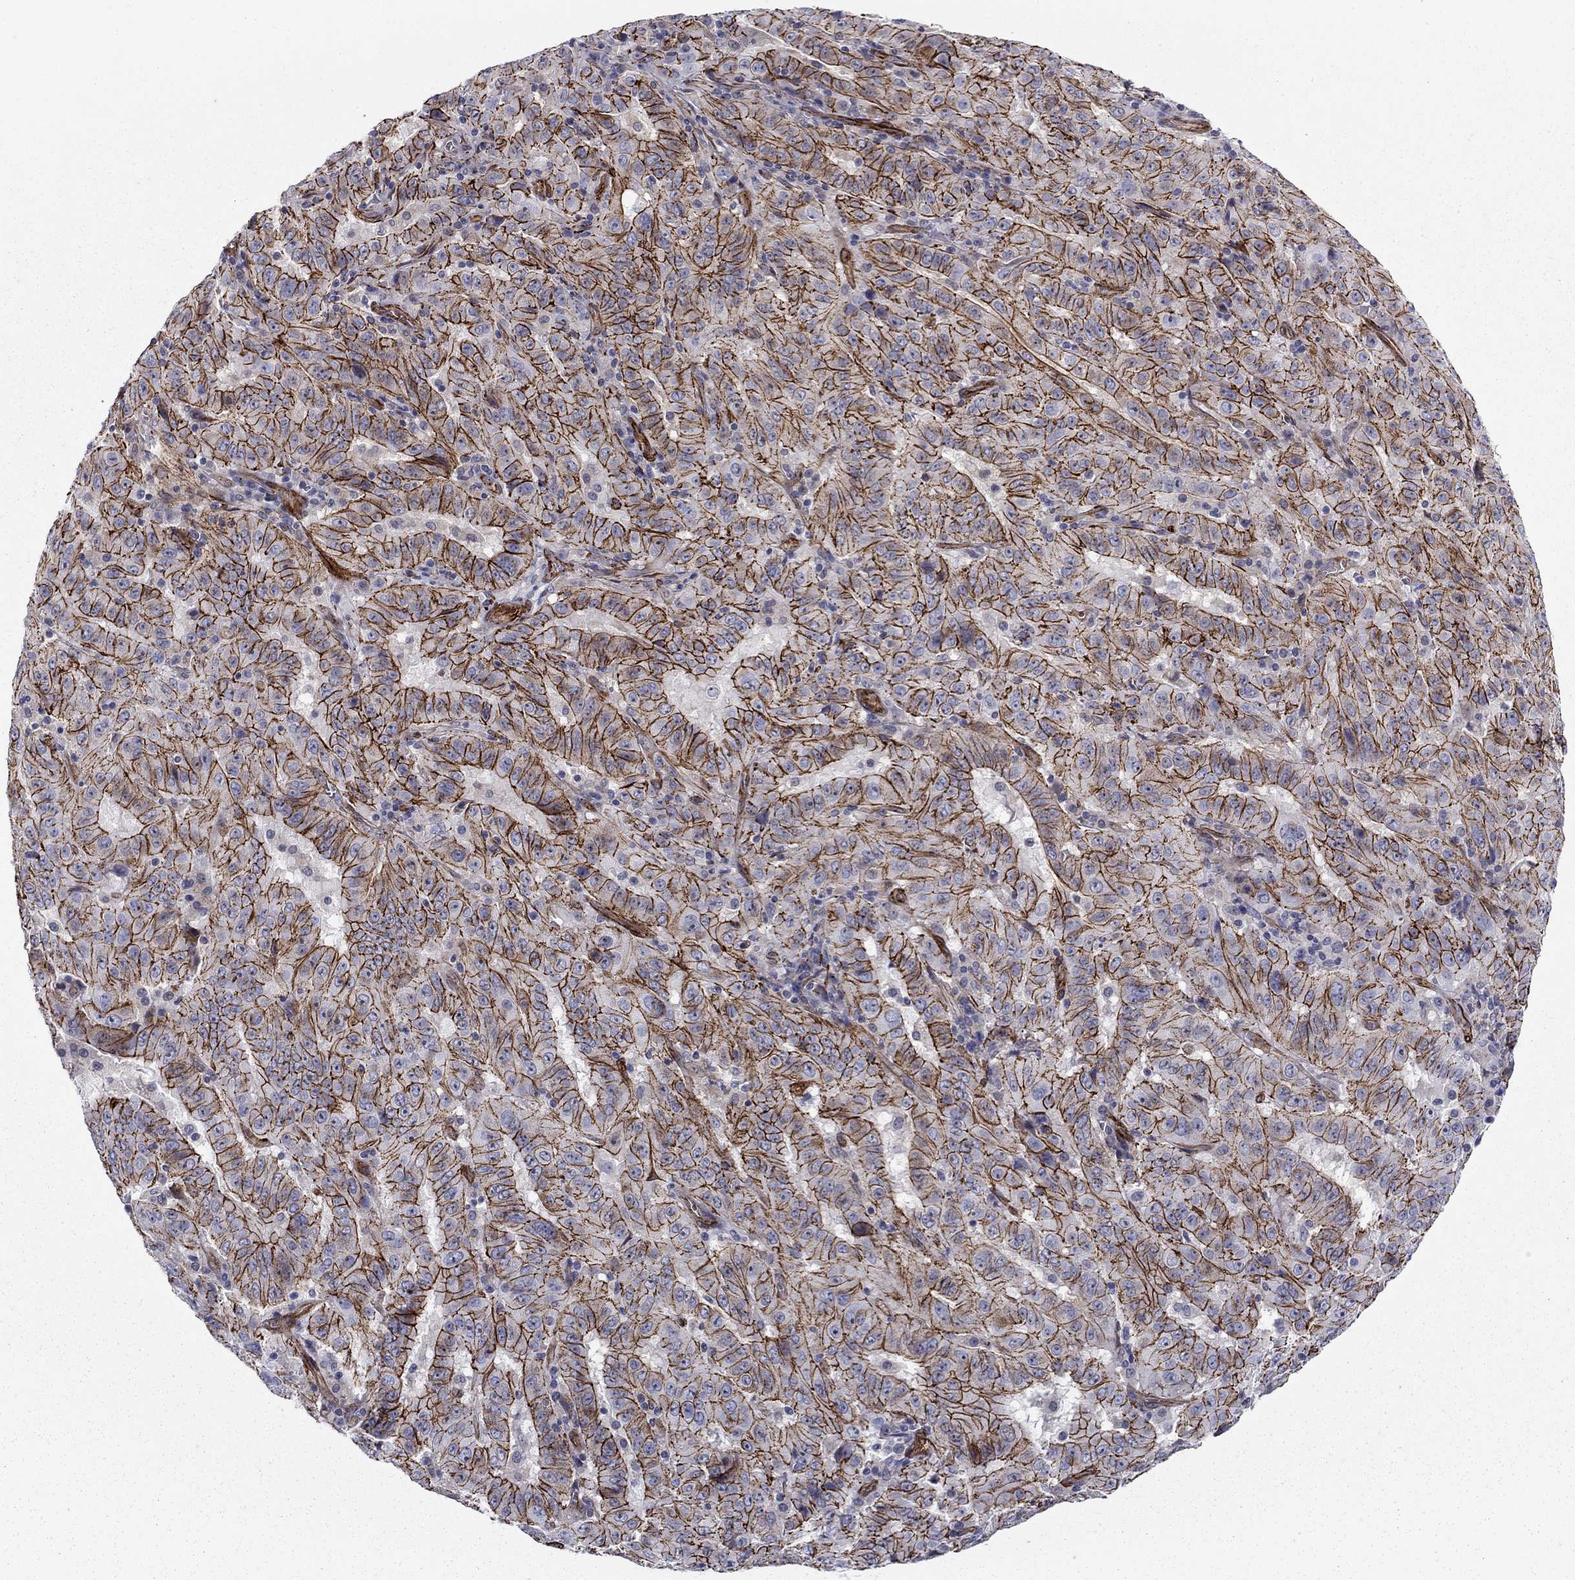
{"staining": {"intensity": "strong", "quantity": ">75%", "location": "cytoplasmic/membranous"}, "tissue": "pancreatic cancer", "cell_type": "Tumor cells", "image_type": "cancer", "snomed": [{"axis": "morphology", "description": "Adenocarcinoma, NOS"}, {"axis": "topography", "description": "Pancreas"}], "caption": "Human pancreatic cancer stained for a protein (brown) exhibits strong cytoplasmic/membranous positive staining in about >75% of tumor cells.", "gene": "KRBA1", "patient": {"sex": "male", "age": 63}}